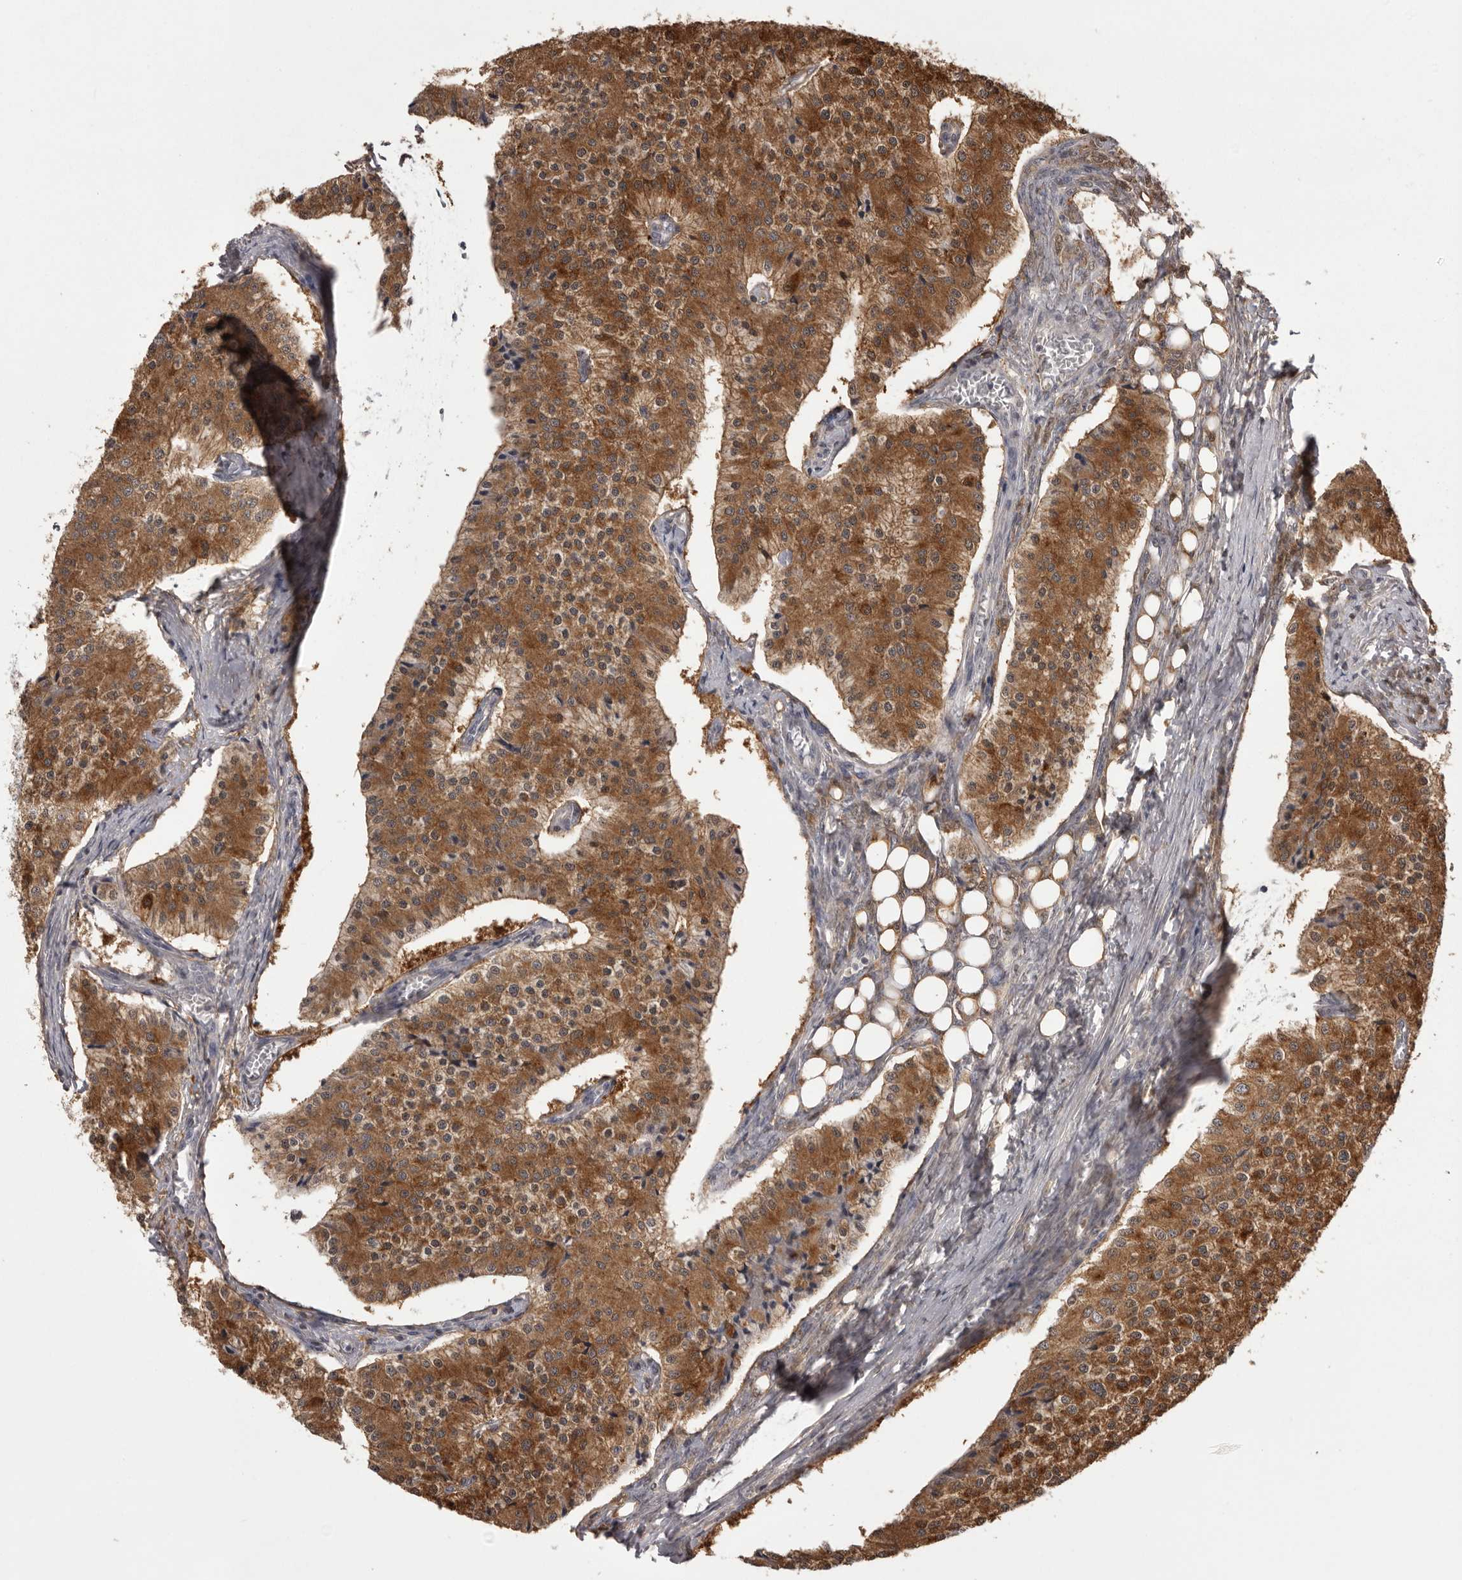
{"staining": {"intensity": "strong", "quantity": ">75%", "location": "cytoplasmic/membranous"}, "tissue": "carcinoid", "cell_type": "Tumor cells", "image_type": "cancer", "snomed": [{"axis": "morphology", "description": "Carcinoid, malignant, NOS"}, {"axis": "topography", "description": "Colon"}], "caption": "A micrograph showing strong cytoplasmic/membranous expression in approximately >75% of tumor cells in malignant carcinoid, as visualized by brown immunohistochemical staining.", "gene": "MDH1", "patient": {"sex": "female", "age": 52}}